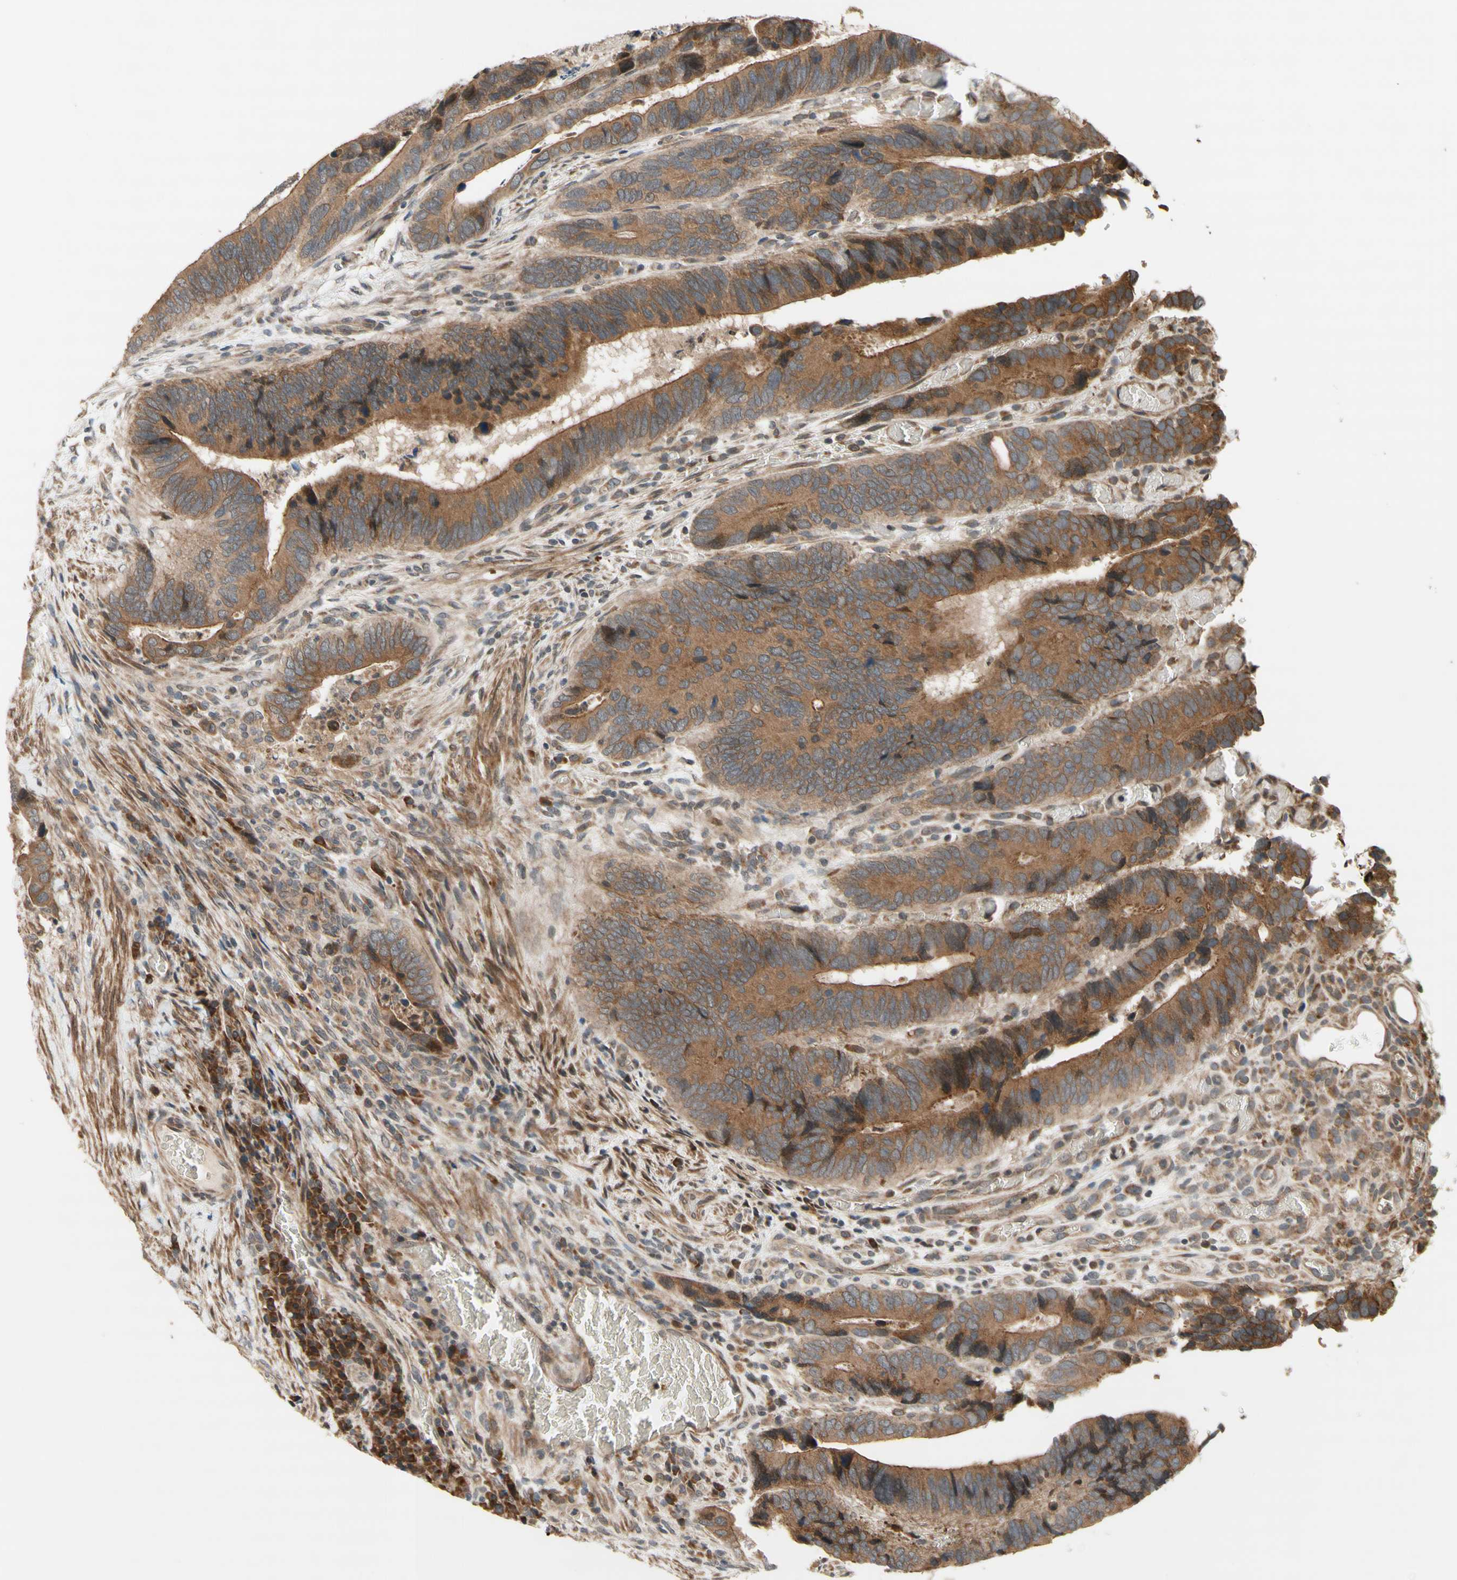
{"staining": {"intensity": "strong", "quantity": ">75%", "location": "cytoplasmic/membranous"}, "tissue": "colorectal cancer", "cell_type": "Tumor cells", "image_type": "cancer", "snomed": [{"axis": "morphology", "description": "Adenocarcinoma, NOS"}, {"axis": "topography", "description": "Colon"}], "caption": "Immunohistochemistry (IHC) micrograph of colorectal adenocarcinoma stained for a protein (brown), which shows high levels of strong cytoplasmic/membranous staining in about >75% of tumor cells.", "gene": "DDOST", "patient": {"sex": "male", "age": 72}}